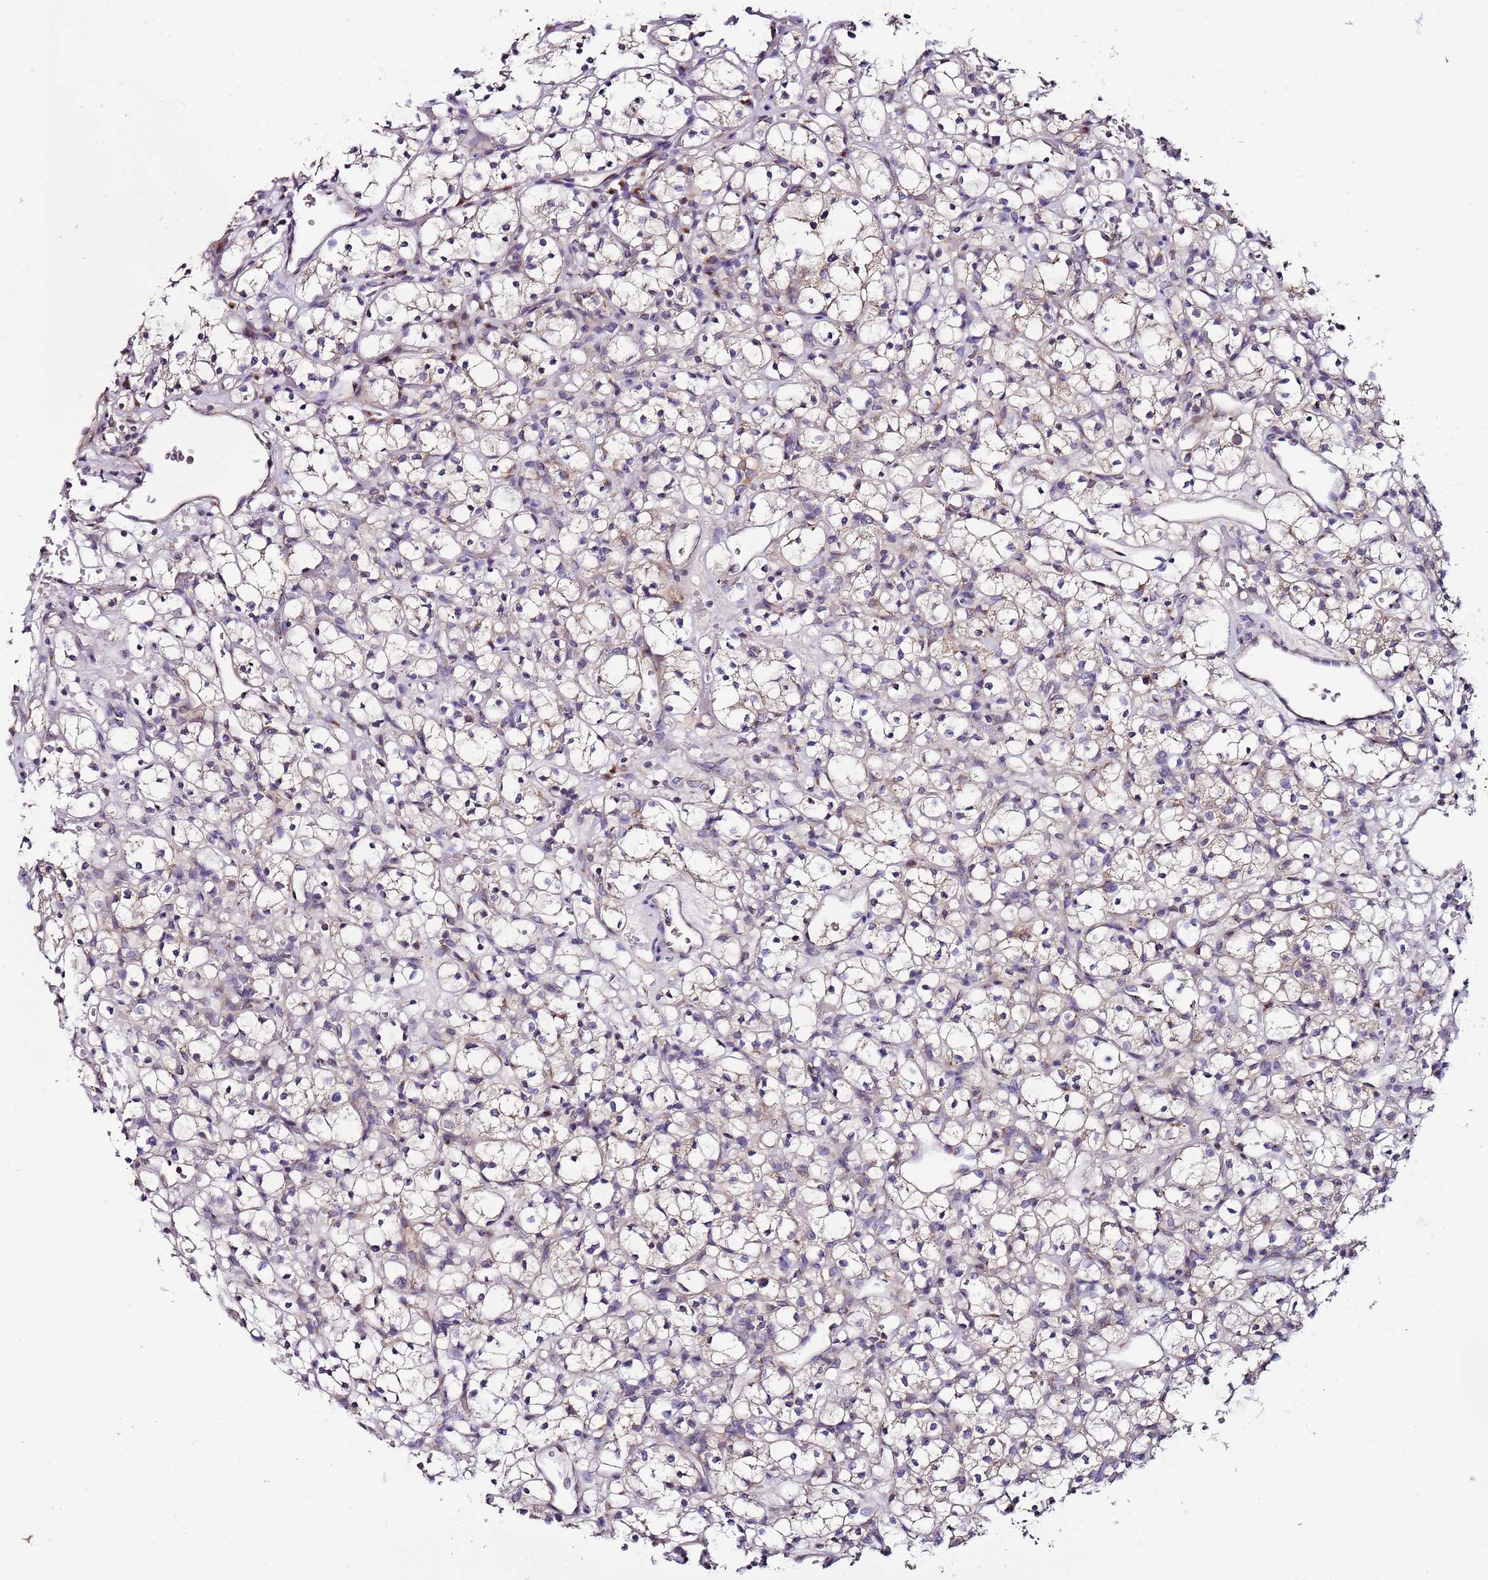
{"staining": {"intensity": "weak", "quantity": "<25%", "location": "cytoplasmic/membranous"}, "tissue": "renal cancer", "cell_type": "Tumor cells", "image_type": "cancer", "snomed": [{"axis": "morphology", "description": "Adenocarcinoma, NOS"}, {"axis": "topography", "description": "Kidney"}], "caption": "This is an immunohistochemistry histopathology image of human renal cancer (adenocarcinoma). There is no staining in tumor cells.", "gene": "FAM20A", "patient": {"sex": "female", "age": 59}}